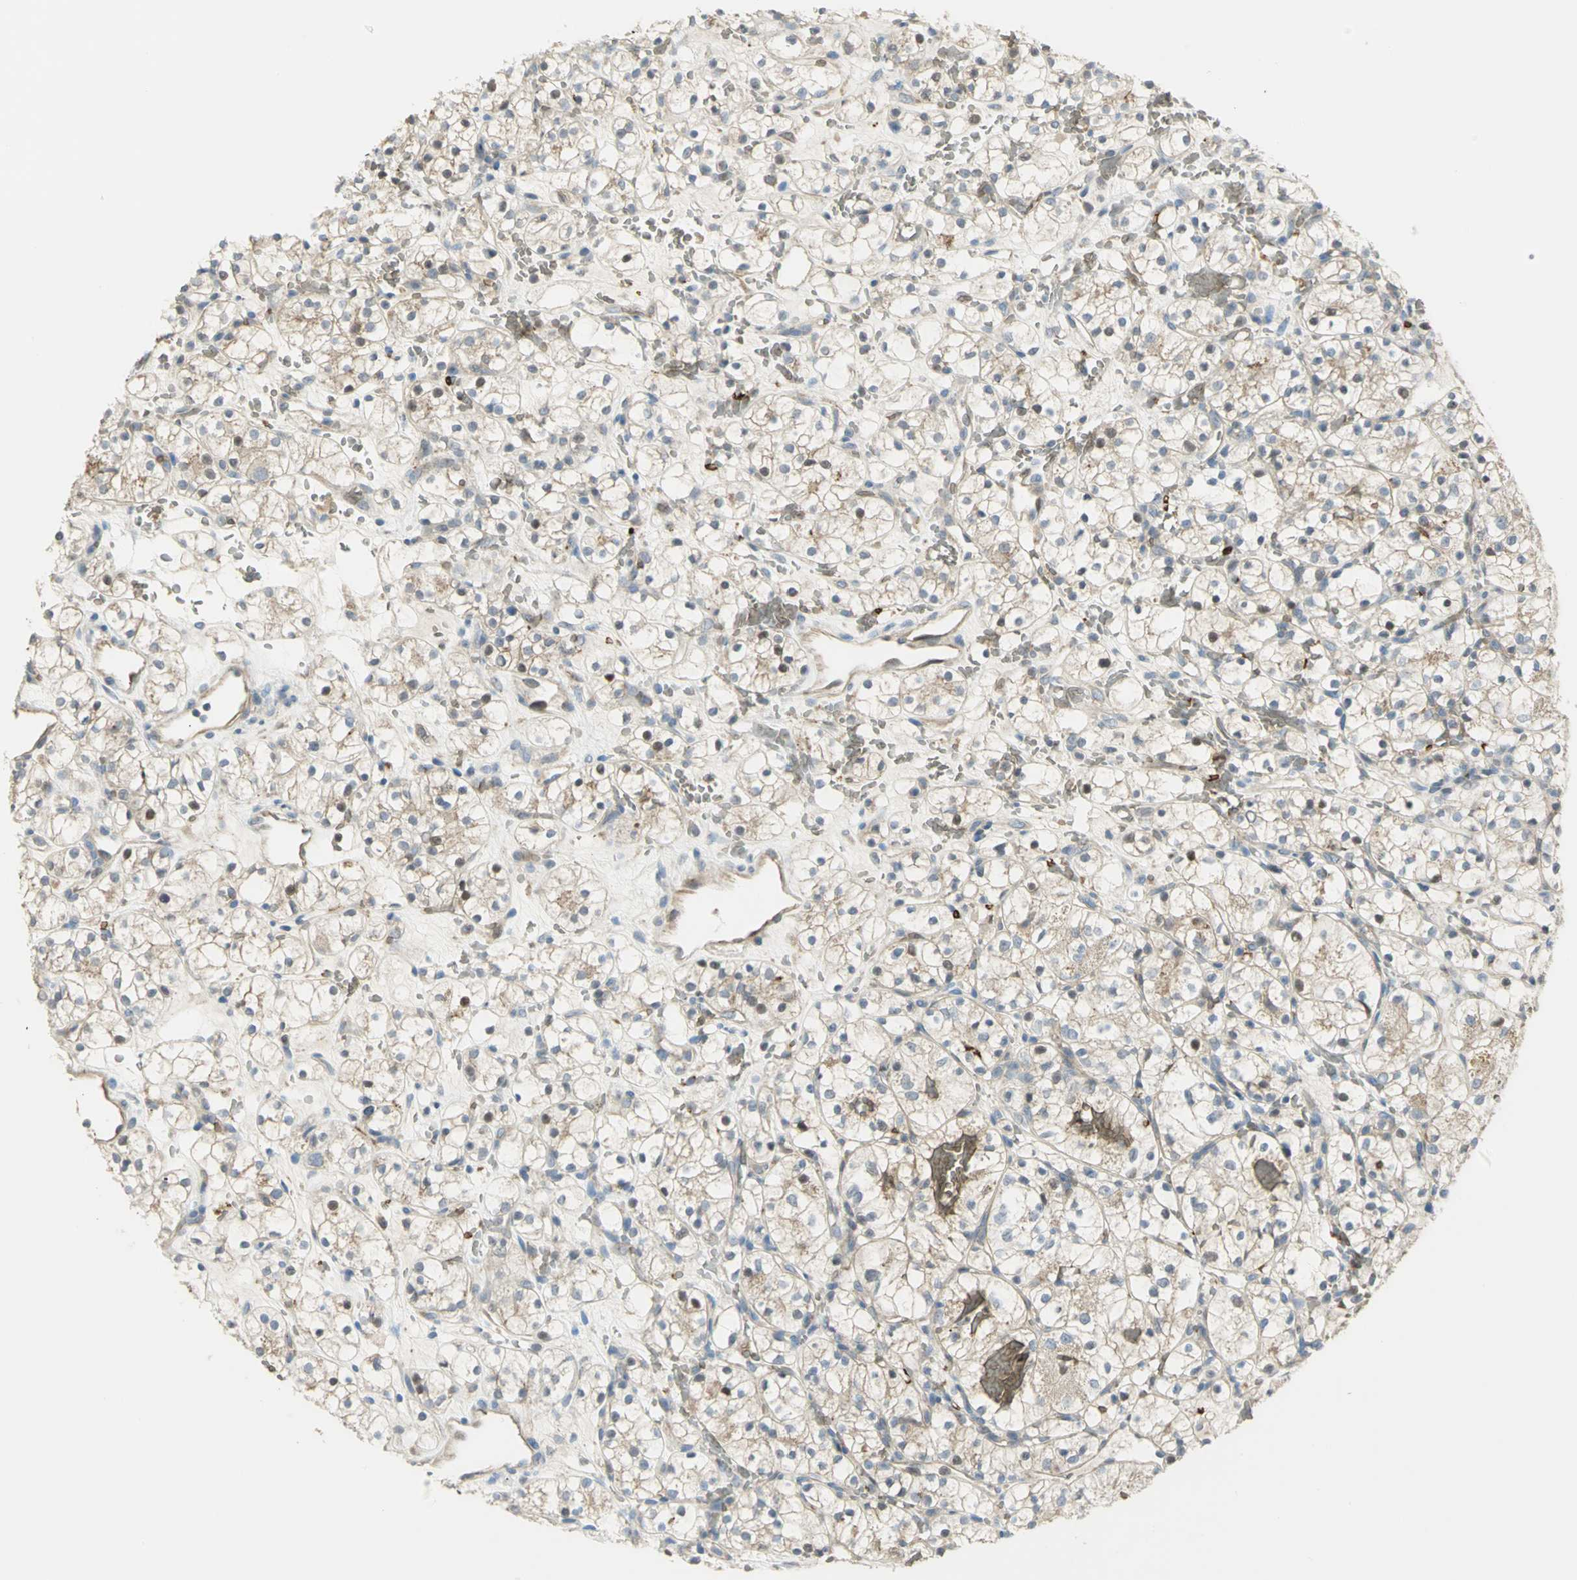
{"staining": {"intensity": "negative", "quantity": "none", "location": "none"}, "tissue": "renal cancer", "cell_type": "Tumor cells", "image_type": "cancer", "snomed": [{"axis": "morphology", "description": "Adenocarcinoma, NOS"}, {"axis": "topography", "description": "Kidney"}], "caption": "Immunohistochemical staining of renal cancer (adenocarcinoma) reveals no significant expression in tumor cells.", "gene": "ANK1", "patient": {"sex": "female", "age": 60}}